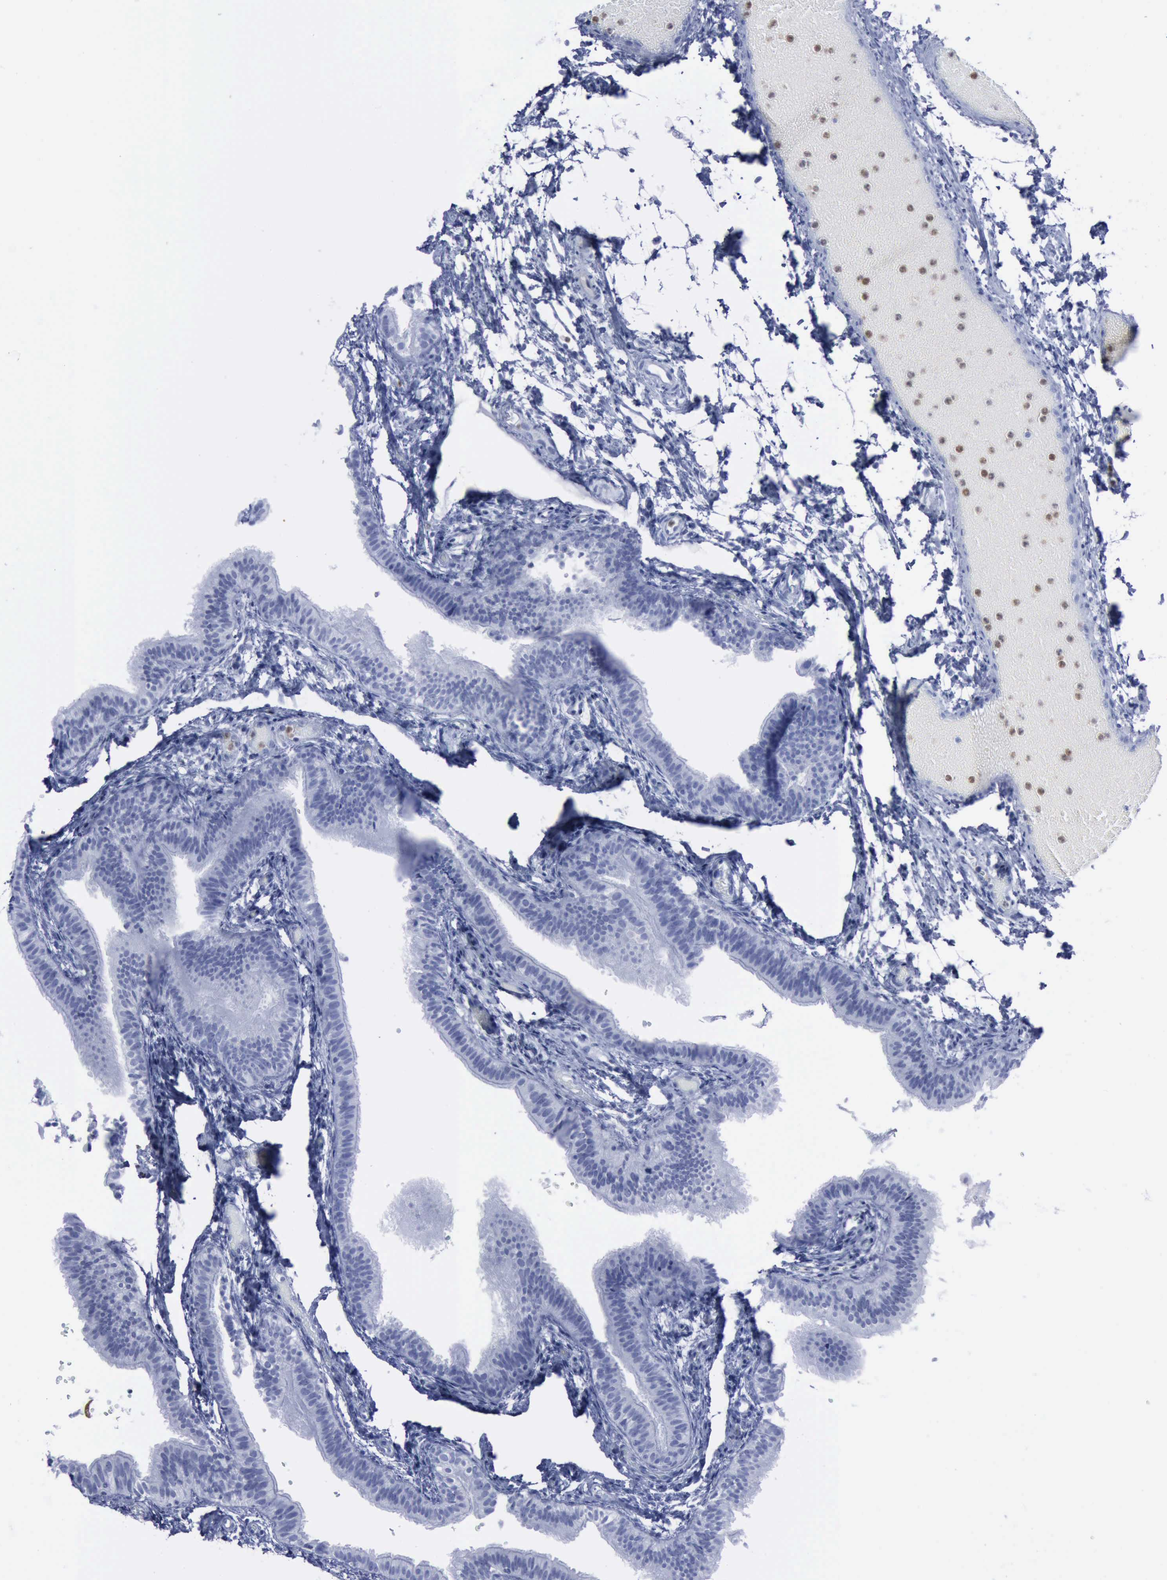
{"staining": {"intensity": "negative", "quantity": "none", "location": "none"}, "tissue": "fallopian tube", "cell_type": "Glandular cells", "image_type": "normal", "snomed": [{"axis": "morphology", "description": "Normal tissue, NOS"}, {"axis": "morphology", "description": "Dermoid, NOS"}, {"axis": "topography", "description": "Fallopian tube"}], "caption": "Glandular cells show no significant positivity in benign fallopian tube. Nuclei are stained in blue.", "gene": "CSTA", "patient": {"sex": "female", "age": 33}}